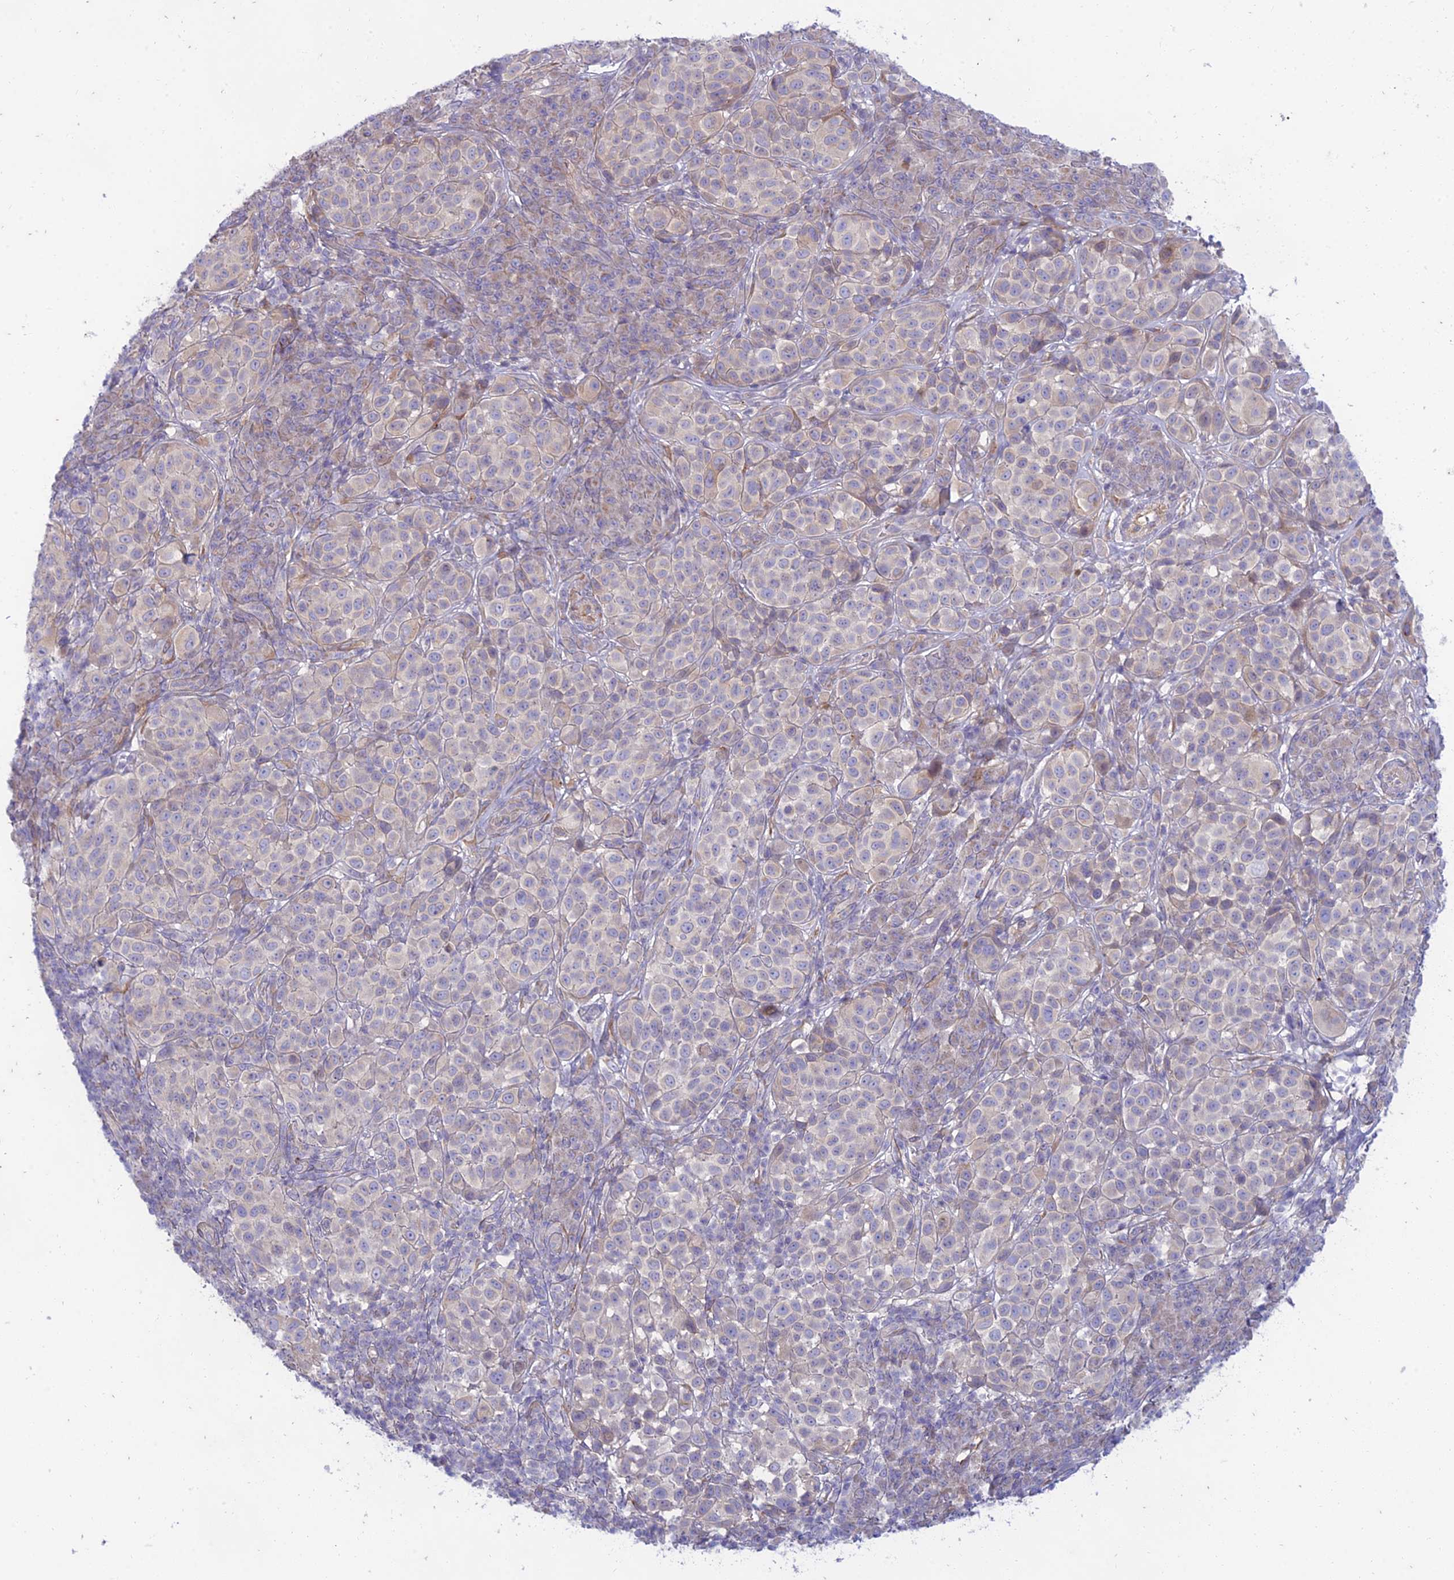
{"staining": {"intensity": "moderate", "quantity": "<25%", "location": "cytoplasmic/membranous"}, "tissue": "melanoma", "cell_type": "Tumor cells", "image_type": "cancer", "snomed": [{"axis": "morphology", "description": "Malignant melanoma, NOS"}, {"axis": "topography", "description": "Skin"}], "caption": "Immunohistochemistry micrograph of human melanoma stained for a protein (brown), which exhibits low levels of moderate cytoplasmic/membranous expression in approximately <25% of tumor cells.", "gene": "PTCD2", "patient": {"sex": "male", "age": 38}}